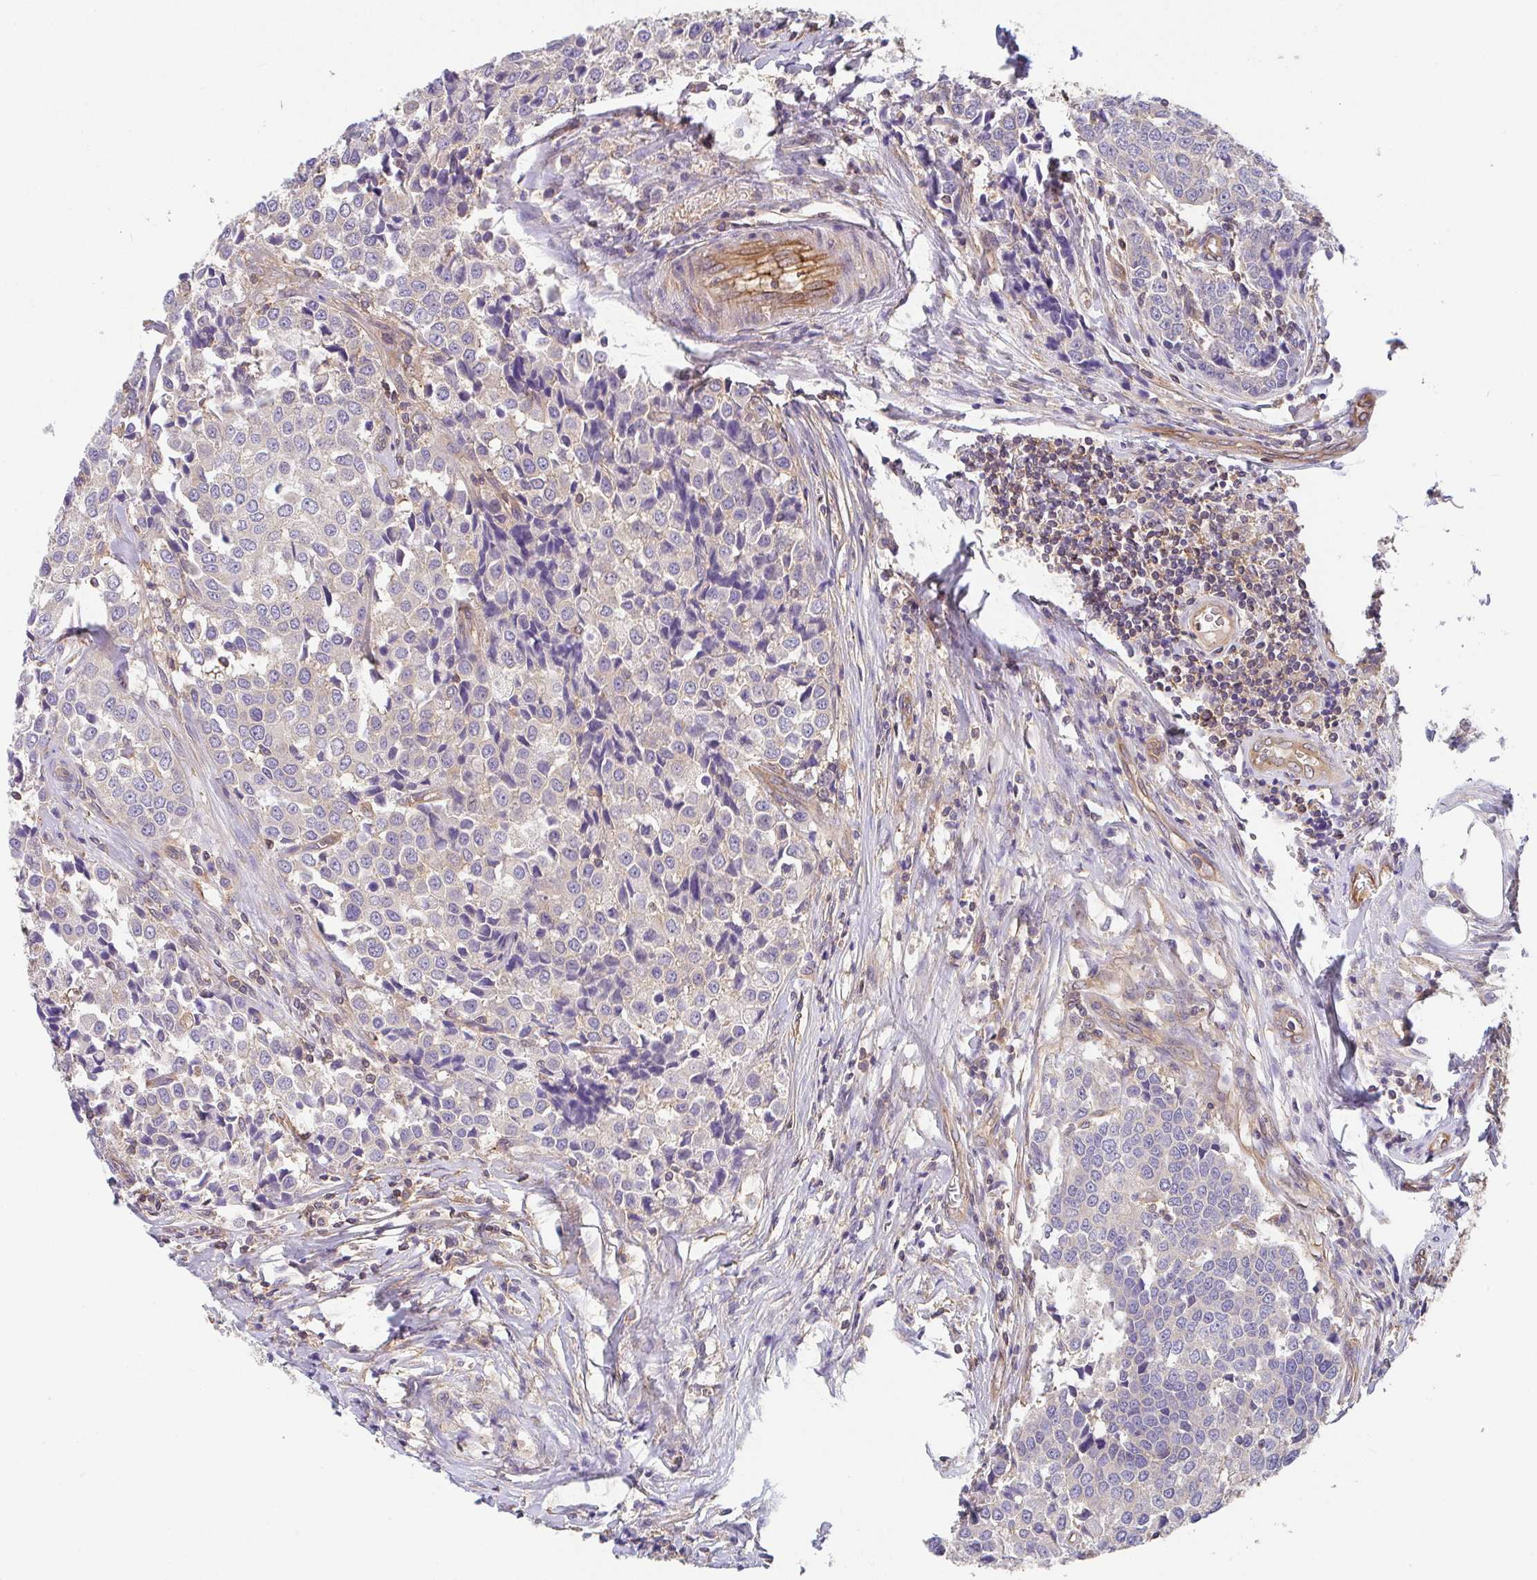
{"staining": {"intensity": "weak", "quantity": "<25%", "location": "cytoplasmic/membranous"}, "tissue": "breast cancer", "cell_type": "Tumor cells", "image_type": "cancer", "snomed": [{"axis": "morphology", "description": "Duct carcinoma"}, {"axis": "topography", "description": "Breast"}], "caption": "The histopathology image exhibits no staining of tumor cells in breast cancer.", "gene": "TMEM229A", "patient": {"sex": "female", "age": 80}}